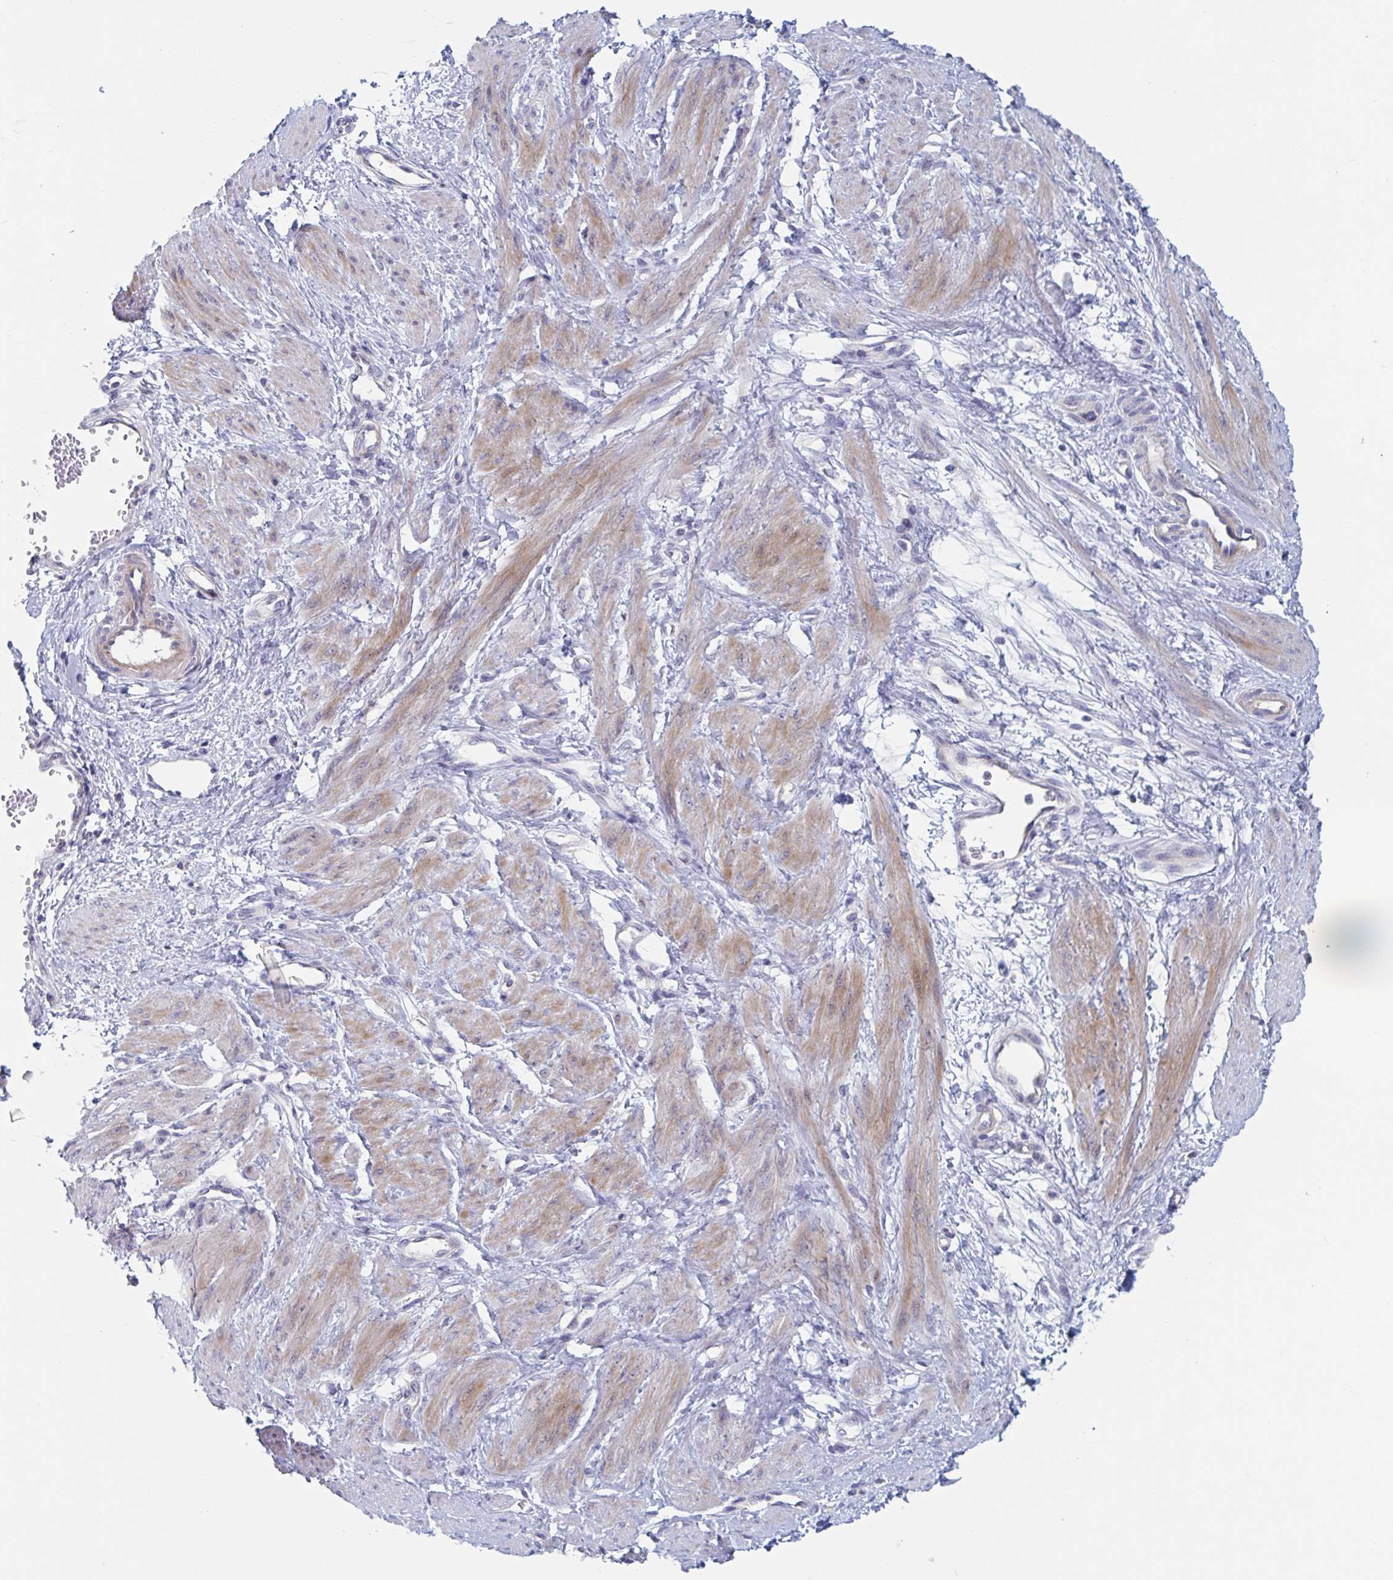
{"staining": {"intensity": "moderate", "quantity": "25%-75%", "location": "cytoplasmic/membranous"}, "tissue": "smooth muscle", "cell_type": "Smooth muscle cells", "image_type": "normal", "snomed": [{"axis": "morphology", "description": "Normal tissue, NOS"}, {"axis": "topography", "description": "Smooth muscle"}, {"axis": "topography", "description": "Uterus"}], "caption": "Protein staining reveals moderate cytoplasmic/membranous expression in approximately 25%-75% of smooth muscle cells in unremarkable smooth muscle.", "gene": "MRPL53", "patient": {"sex": "female", "age": 39}}